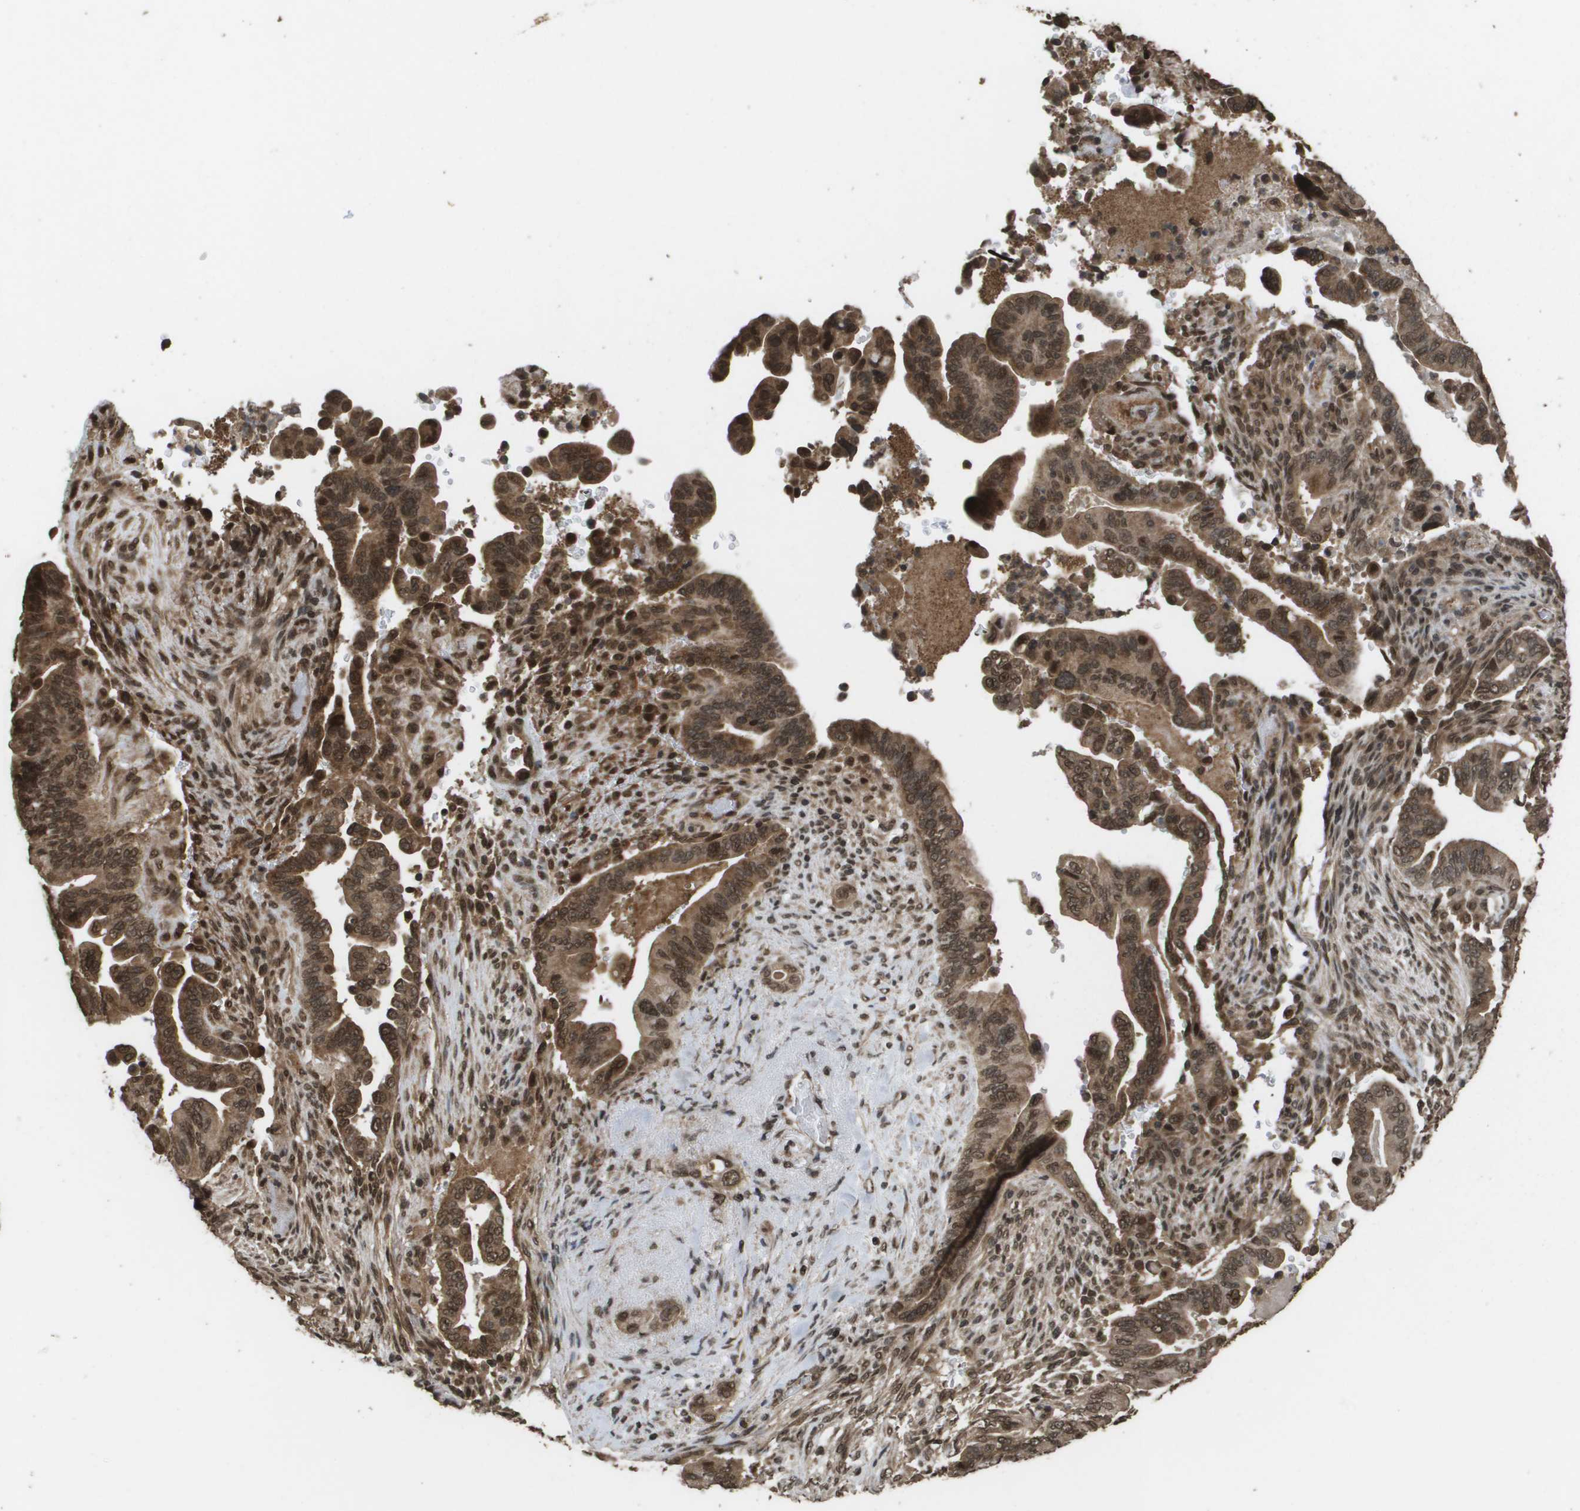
{"staining": {"intensity": "moderate", "quantity": ">75%", "location": "cytoplasmic/membranous,nuclear"}, "tissue": "pancreatic cancer", "cell_type": "Tumor cells", "image_type": "cancer", "snomed": [{"axis": "morphology", "description": "Adenocarcinoma, NOS"}, {"axis": "topography", "description": "Pancreas"}], "caption": "This micrograph shows immunohistochemistry staining of human pancreatic cancer (adenocarcinoma), with medium moderate cytoplasmic/membranous and nuclear staining in approximately >75% of tumor cells.", "gene": "AXIN2", "patient": {"sex": "male", "age": 70}}